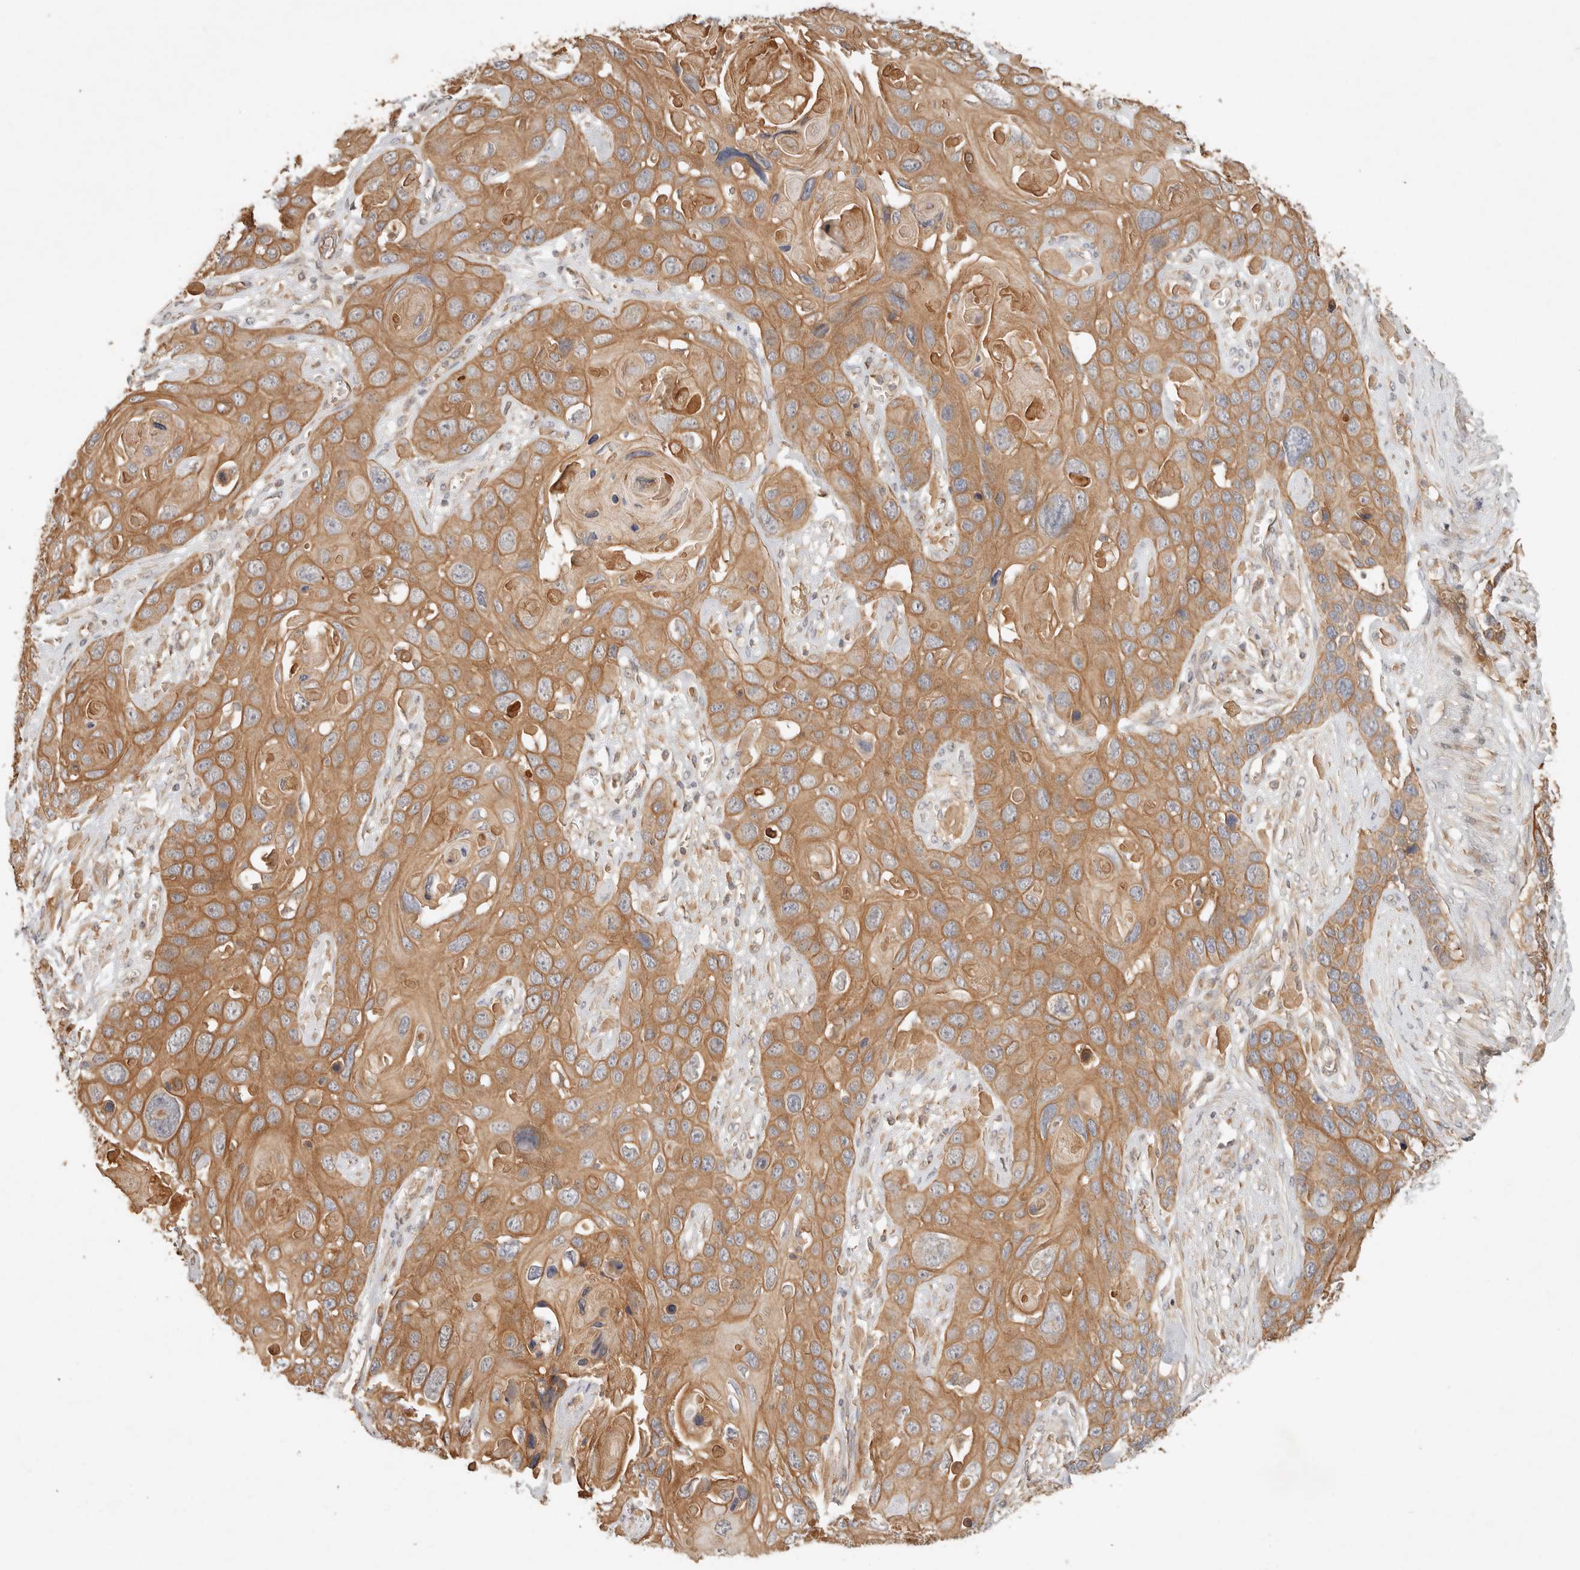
{"staining": {"intensity": "moderate", "quantity": ">75%", "location": "cytoplasmic/membranous"}, "tissue": "skin cancer", "cell_type": "Tumor cells", "image_type": "cancer", "snomed": [{"axis": "morphology", "description": "Squamous cell carcinoma, NOS"}, {"axis": "topography", "description": "Skin"}], "caption": "Skin squamous cell carcinoma tissue reveals moderate cytoplasmic/membranous staining in about >75% of tumor cells Immunohistochemistry (ihc) stains the protein in brown and the nuclei are stained blue.", "gene": "HECTD3", "patient": {"sex": "male", "age": 55}}